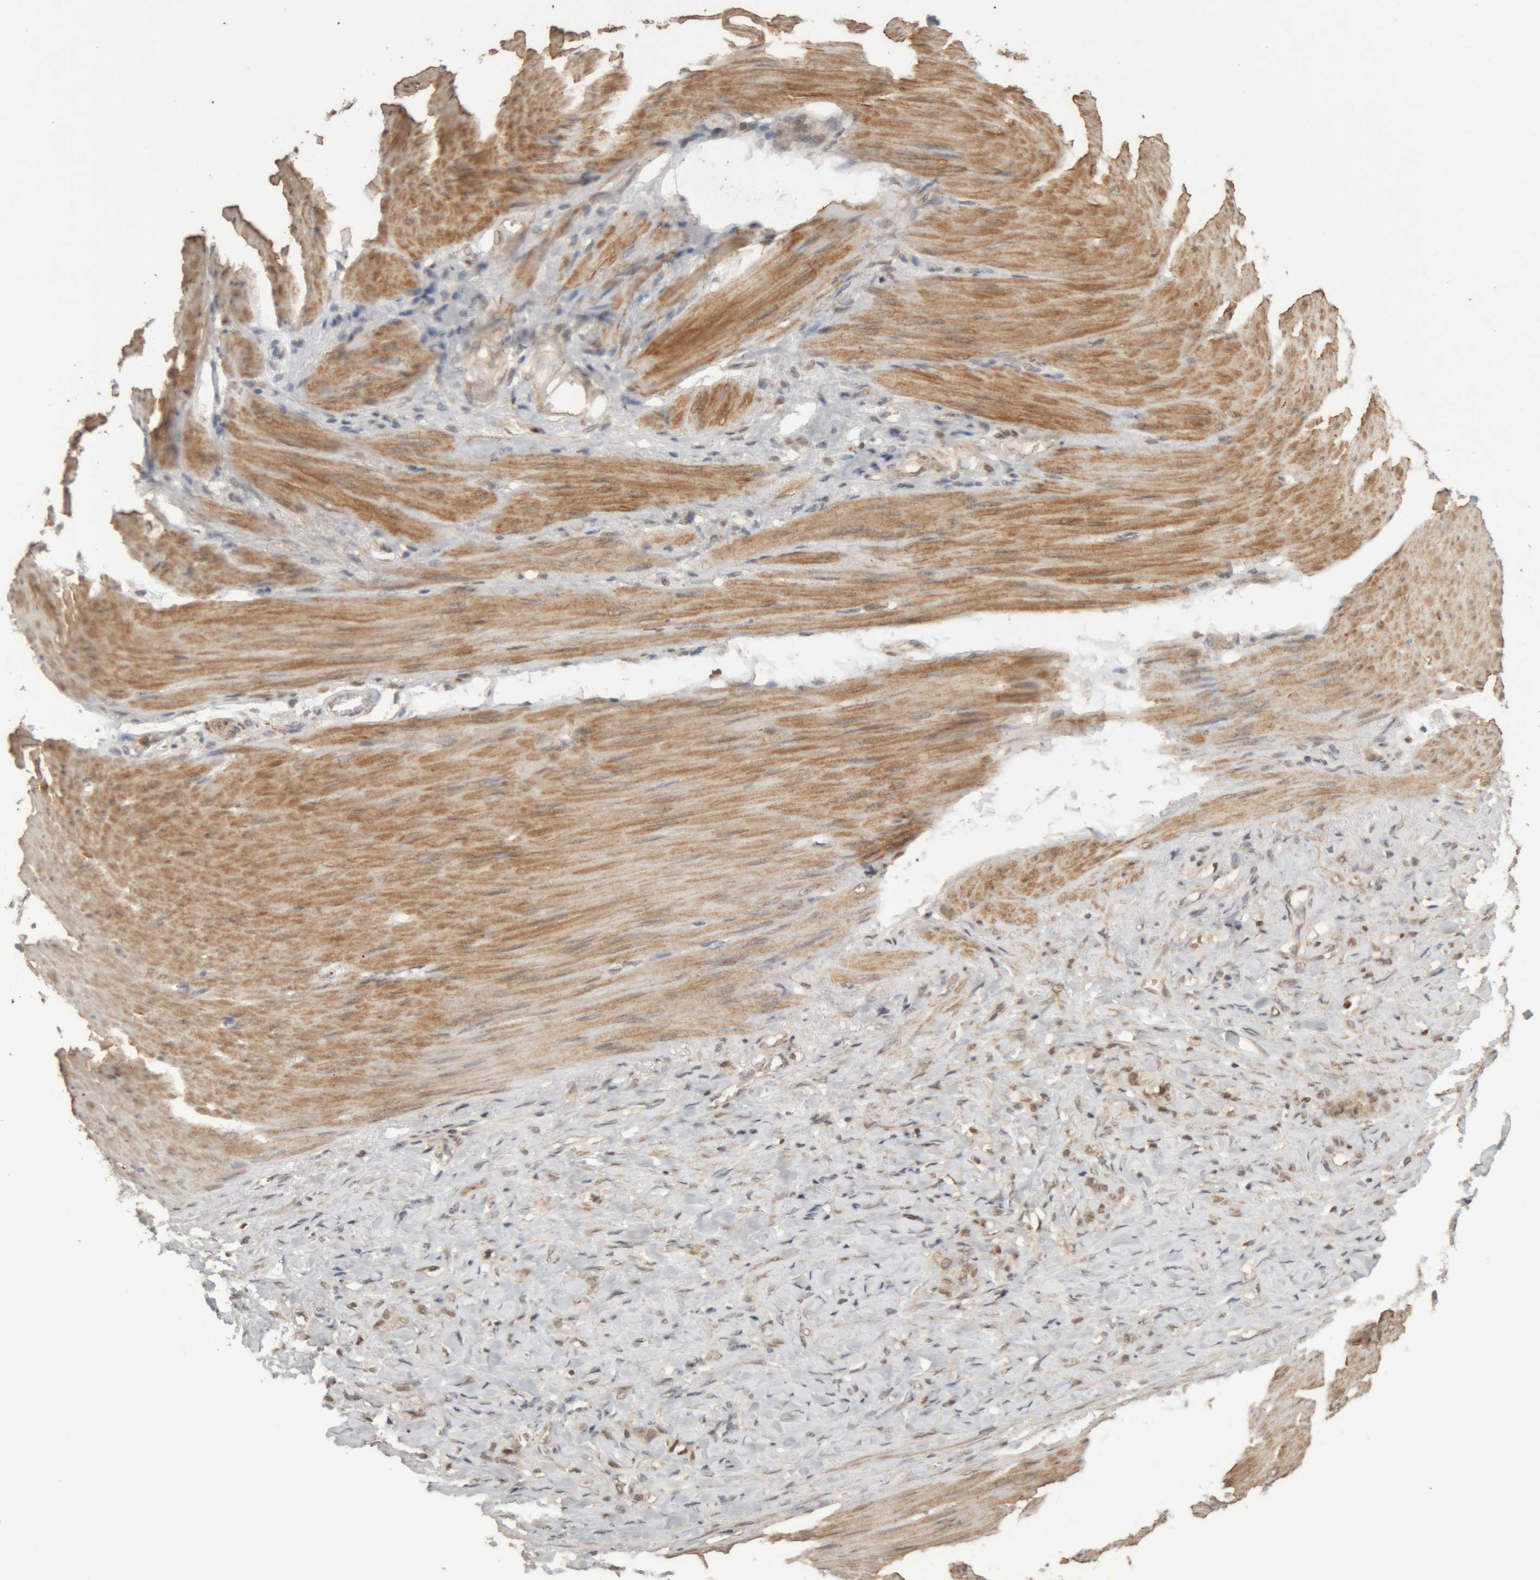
{"staining": {"intensity": "weak", "quantity": "25%-75%", "location": "nuclear"}, "tissue": "stomach cancer", "cell_type": "Tumor cells", "image_type": "cancer", "snomed": [{"axis": "morphology", "description": "Adenocarcinoma, NOS"}, {"axis": "topography", "description": "Stomach"}], "caption": "An image of human adenocarcinoma (stomach) stained for a protein shows weak nuclear brown staining in tumor cells.", "gene": "KEAP1", "patient": {"sex": "male", "age": 82}}